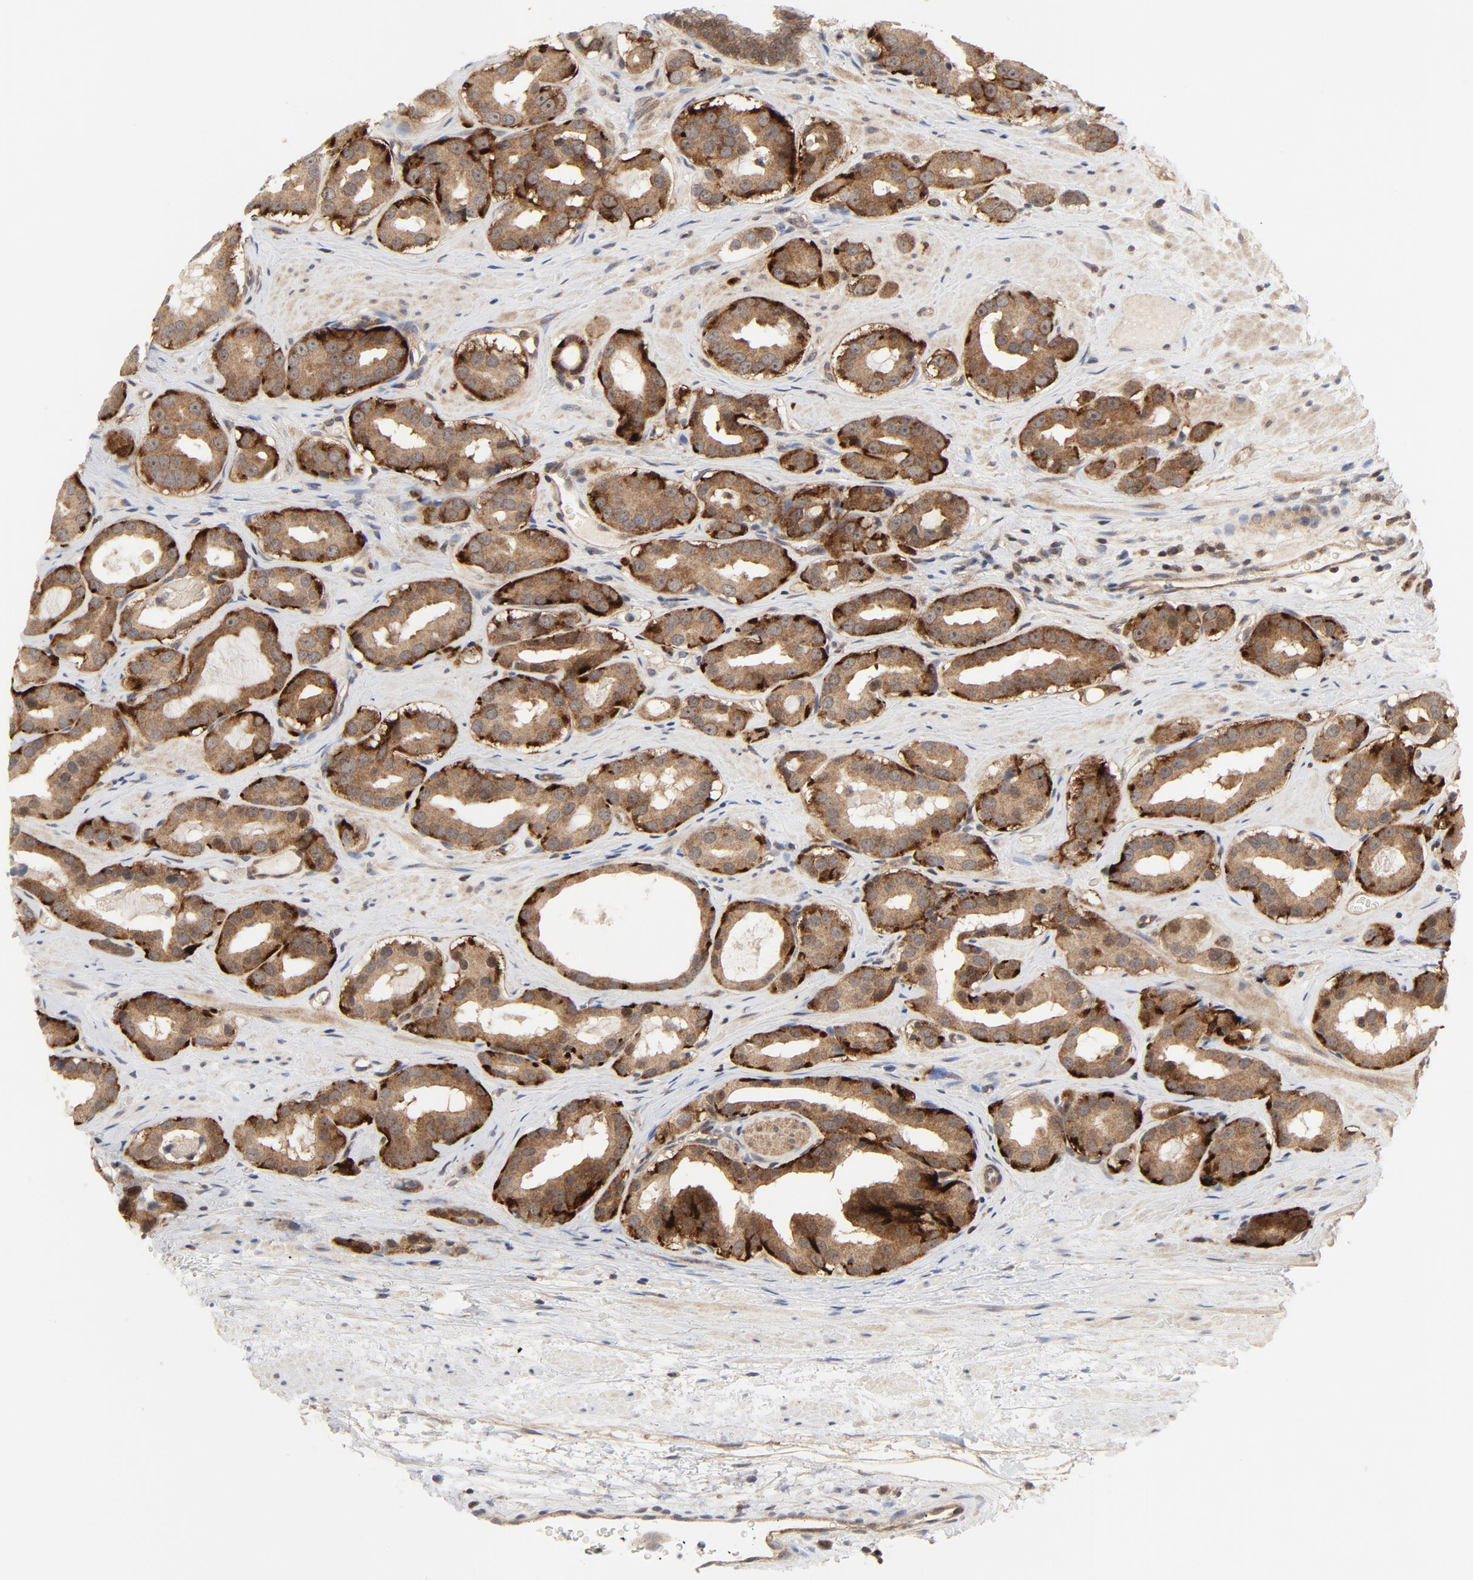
{"staining": {"intensity": "moderate", "quantity": ">75%", "location": "cytoplasmic/membranous"}, "tissue": "prostate cancer", "cell_type": "Tumor cells", "image_type": "cancer", "snomed": [{"axis": "morphology", "description": "Adenocarcinoma, Low grade"}, {"axis": "topography", "description": "Prostate"}], "caption": "This image displays immunohistochemistry staining of prostate low-grade adenocarcinoma, with medium moderate cytoplasmic/membranous positivity in approximately >75% of tumor cells.", "gene": "MAP2K7", "patient": {"sex": "male", "age": 59}}